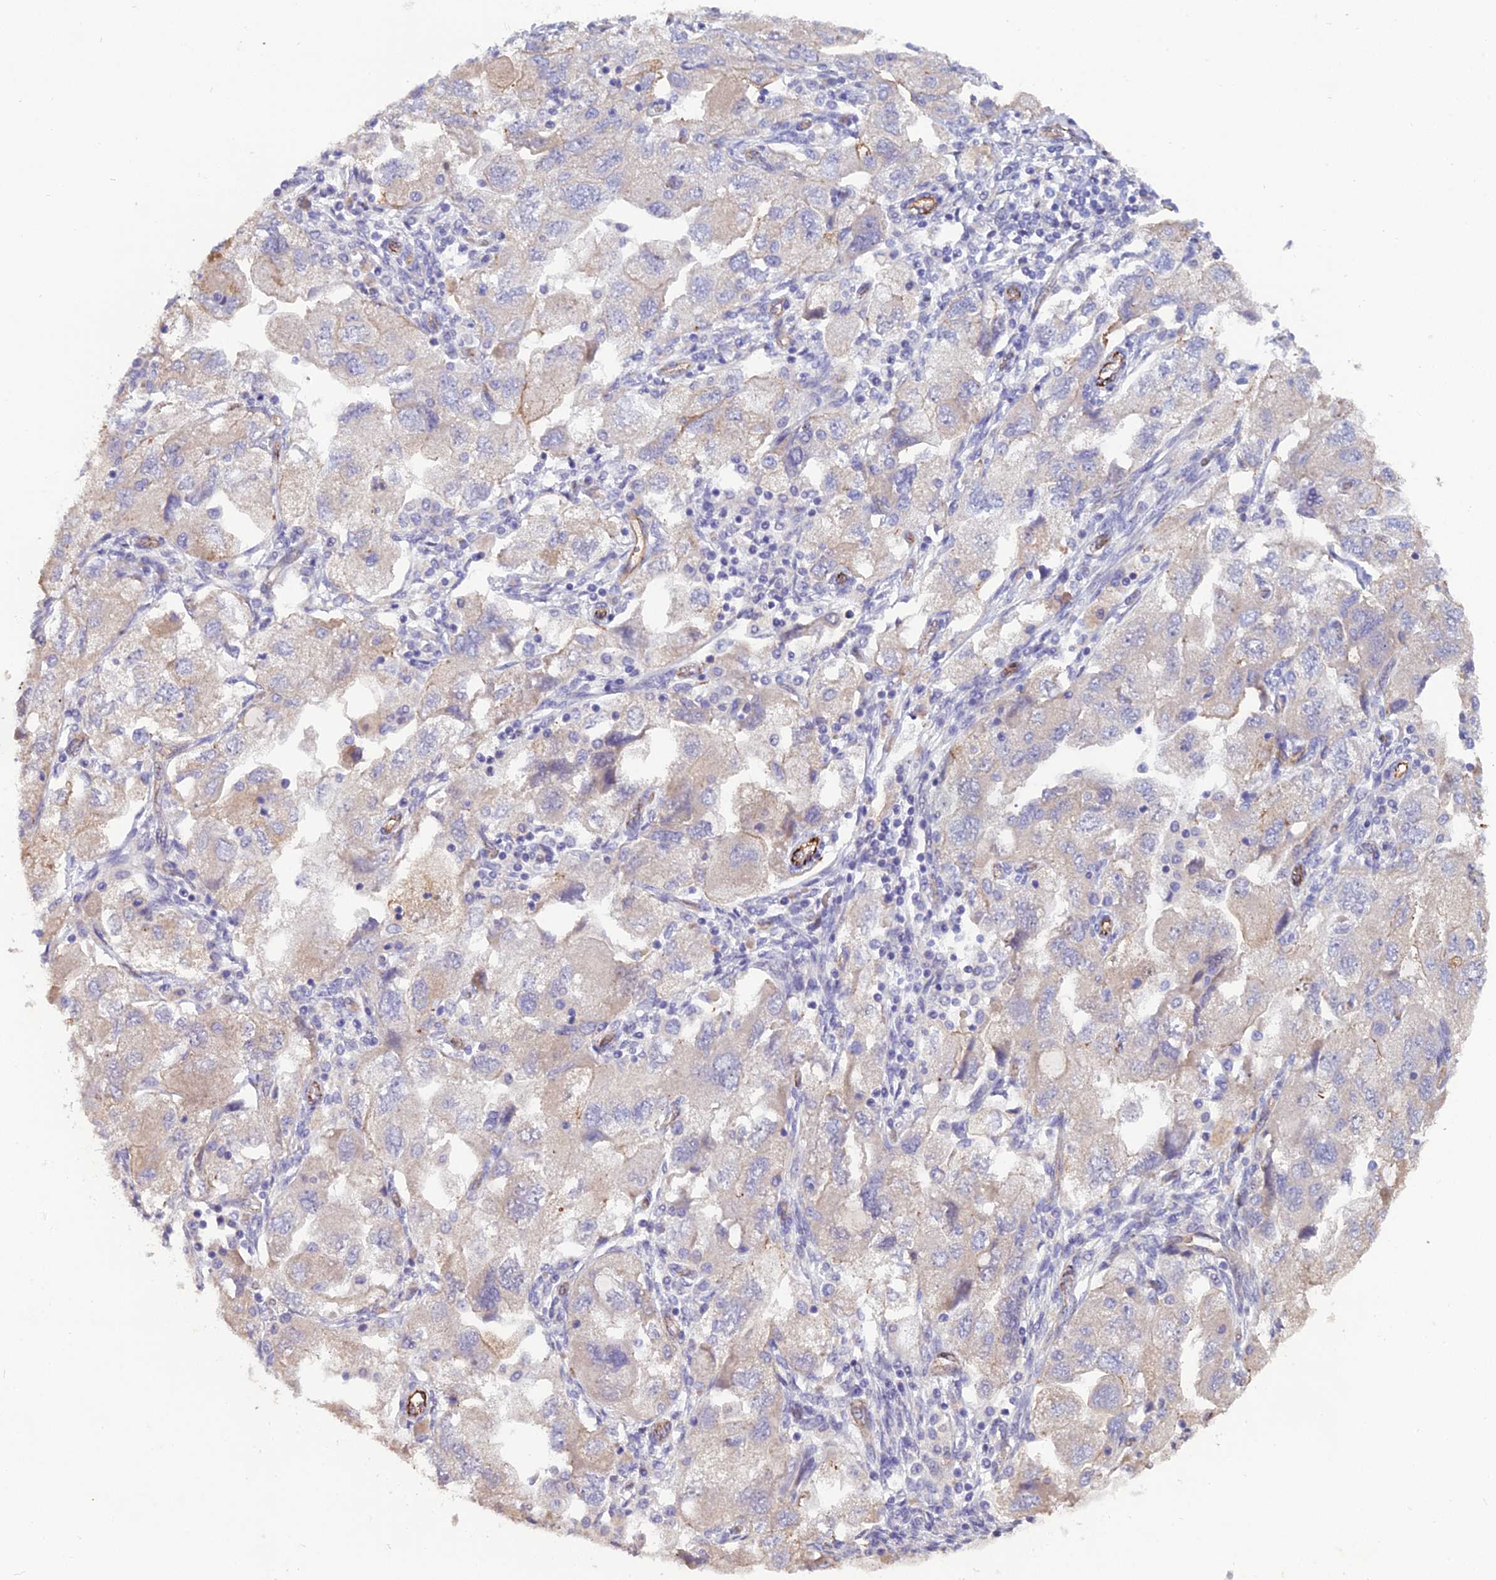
{"staining": {"intensity": "negative", "quantity": "none", "location": "none"}, "tissue": "ovarian cancer", "cell_type": "Tumor cells", "image_type": "cancer", "snomed": [{"axis": "morphology", "description": "Carcinoma, NOS"}, {"axis": "morphology", "description": "Cystadenocarcinoma, serous, NOS"}, {"axis": "topography", "description": "Ovary"}], "caption": "This is an IHC image of human carcinoma (ovarian). There is no staining in tumor cells.", "gene": "CFAP47", "patient": {"sex": "female", "age": 69}}